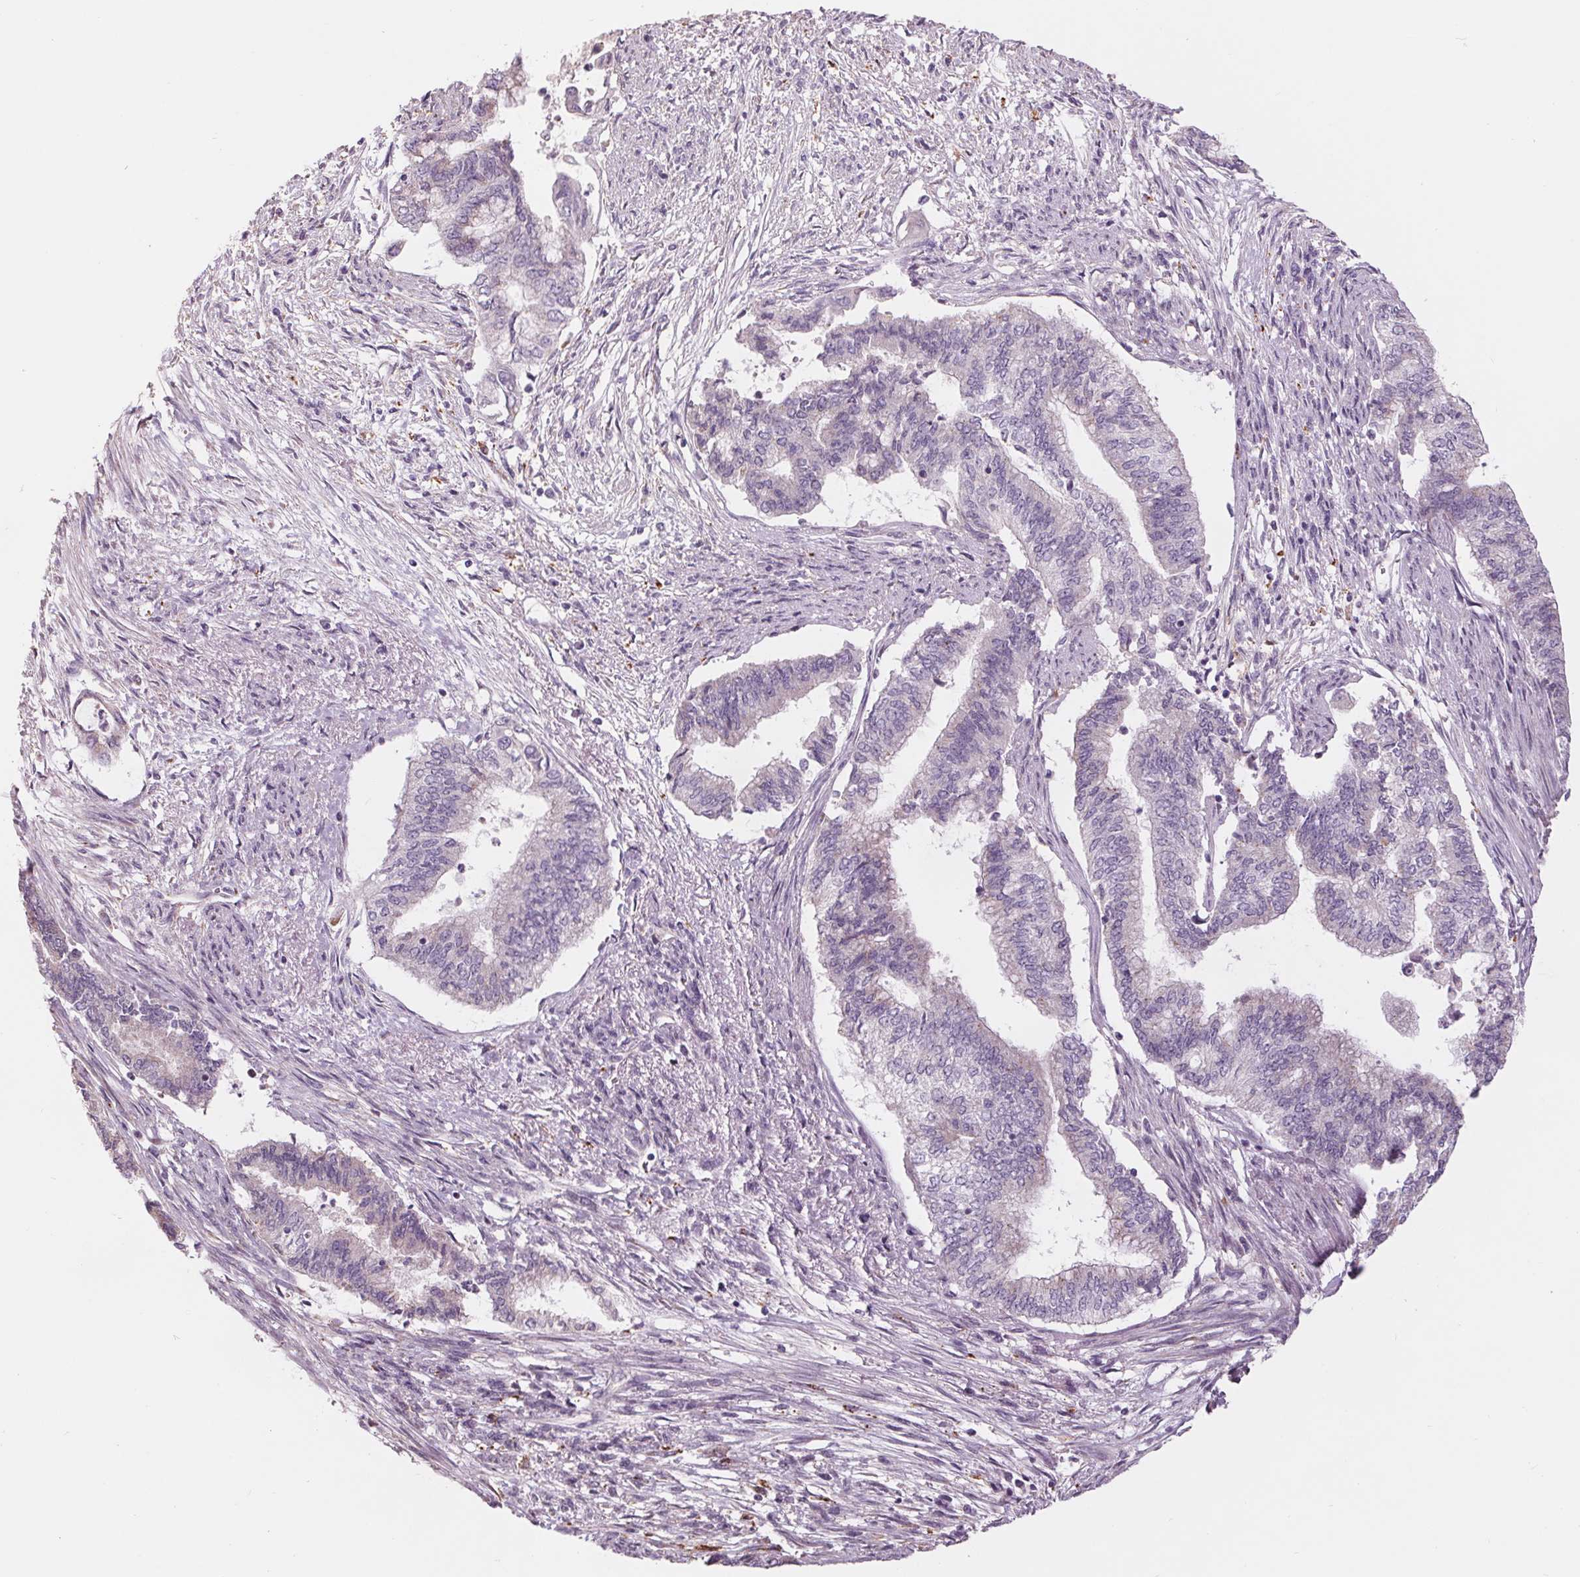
{"staining": {"intensity": "weak", "quantity": "<25%", "location": "cytoplasmic/membranous"}, "tissue": "endometrial cancer", "cell_type": "Tumor cells", "image_type": "cancer", "snomed": [{"axis": "morphology", "description": "Adenocarcinoma, NOS"}, {"axis": "topography", "description": "Endometrium"}], "caption": "A photomicrograph of human adenocarcinoma (endometrial) is negative for staining in tumor cells. (Immunohistochemistry, brightfield microscopy, high magnification).", "gene": "SAMD5", "patient": {"sex": "female", "age": 65}}